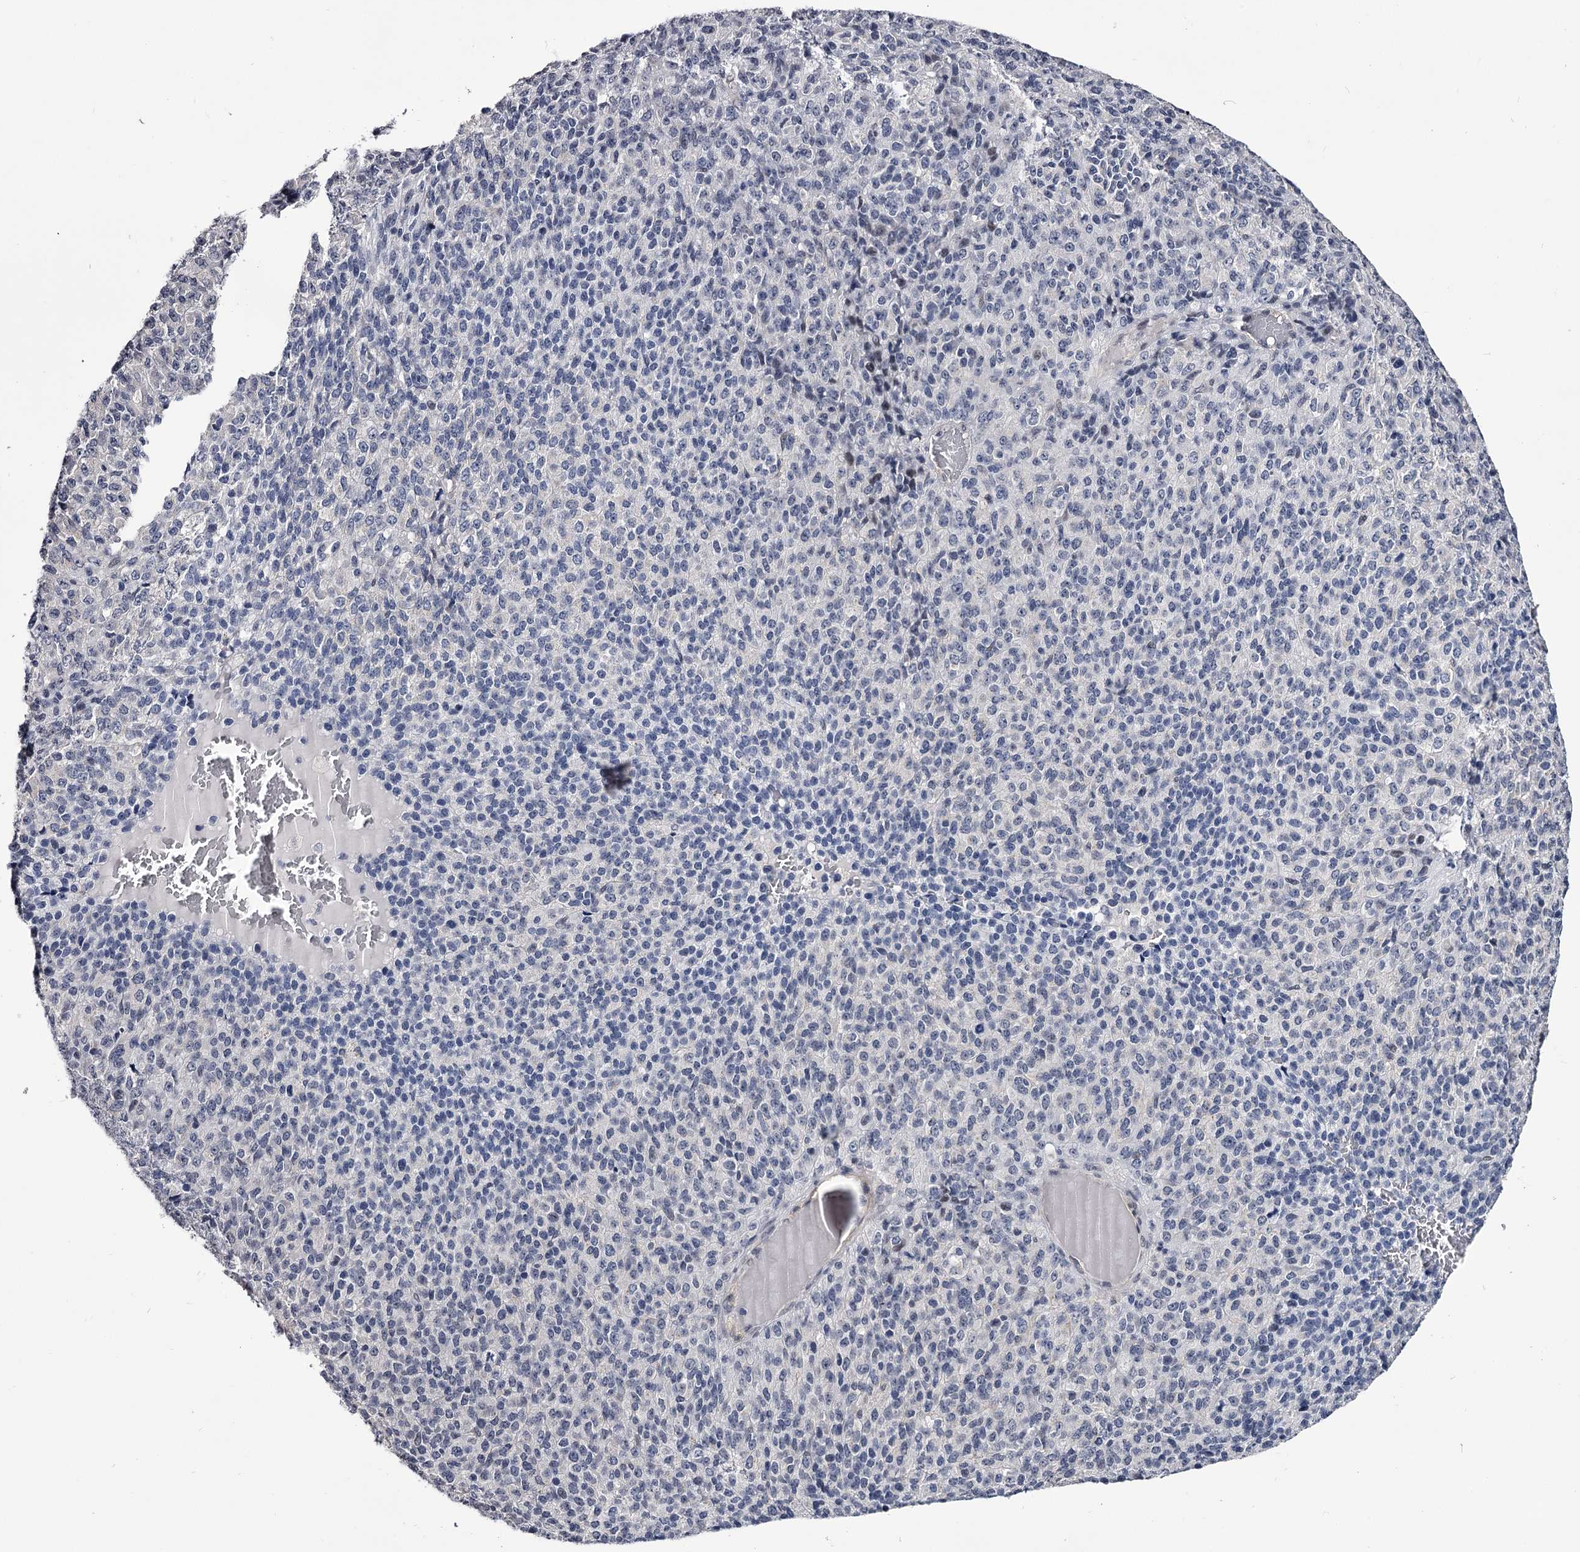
{"staining": {"intensity": "negative", "quantity": "none", "location": "none"}, "tissue": "melanoma", "cell_type": "Tumor cells", "image_type": "cancer", "snomed": [{"axis": "morphology", "description": "Malignant melanoma, Metastatic site"}, {"axis": "topography", "description": "Brain"}], "caption": "Image shows no protein expression in tumor cells of malignant melanoma (metastatic site) tissue. (DAB immunohistochemistry (IHC) with hematoxylin counter stain).", "gene": "OVOL2", "patient": {"sex": "female", "age": 56}}